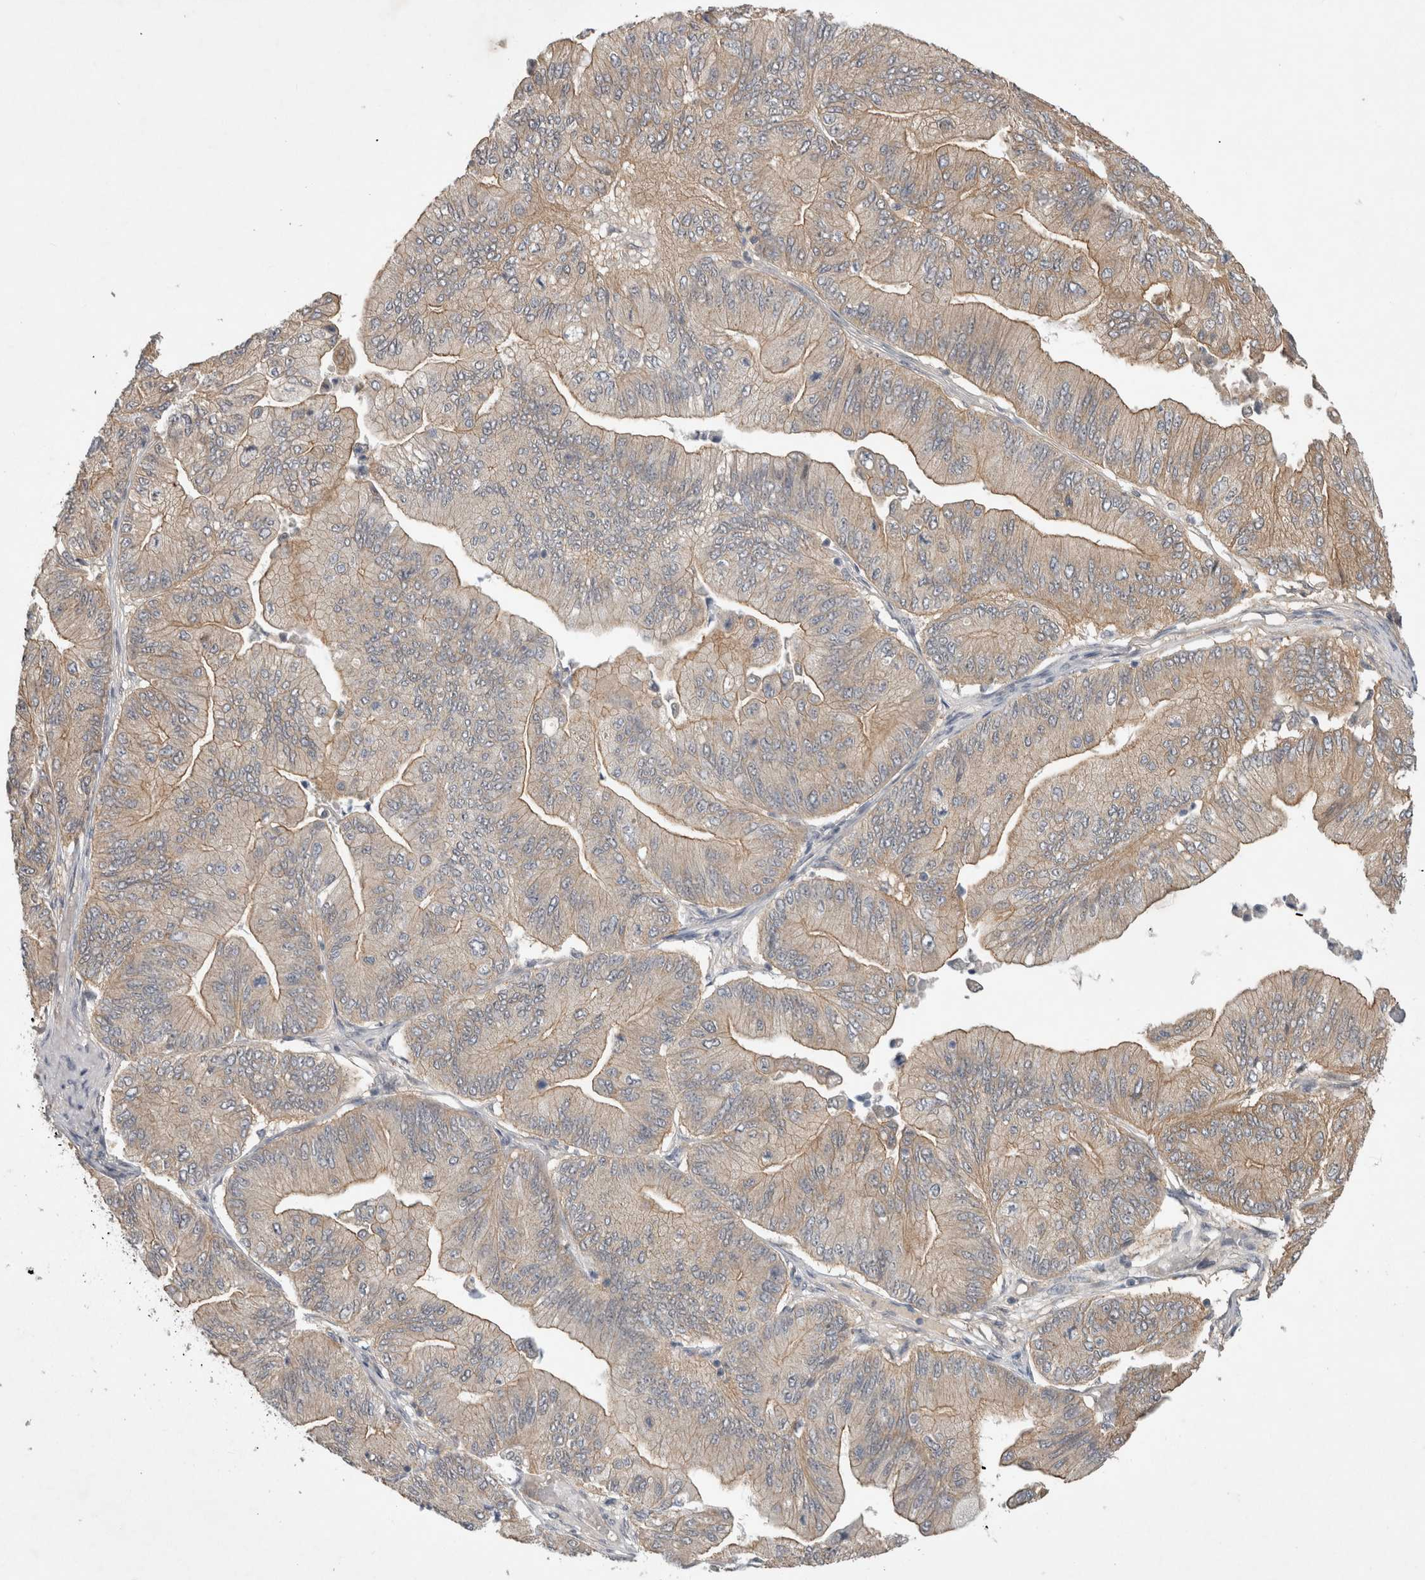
{"staining": {"intensity": "moderate", "quantity": ">75%", "location": "cytoplasmic/membranous"}, "tissue": "ovarian cancer", "cell_type": "Tumor cells", "image_type": "cancer", "snomed": [{"axis": "morphology", "description": "Cystadenocarcinoma, mucinous, NOS"}, {"axis": "topography", "description": "Ovary"}], "caption": "Immunohistochemistry of human ovarian cancer (mucinous cystadenocarcinoma) displays medium levels of moderate cytoplasmic/membranous expression in about >75% of tumor cells. (Stains: DAB in brown, nuclei in blue, Microscopy: brightfield microscopy at high magnification).", "gene": "CERS3", "patient": {"sex": "female", "age": 61}}